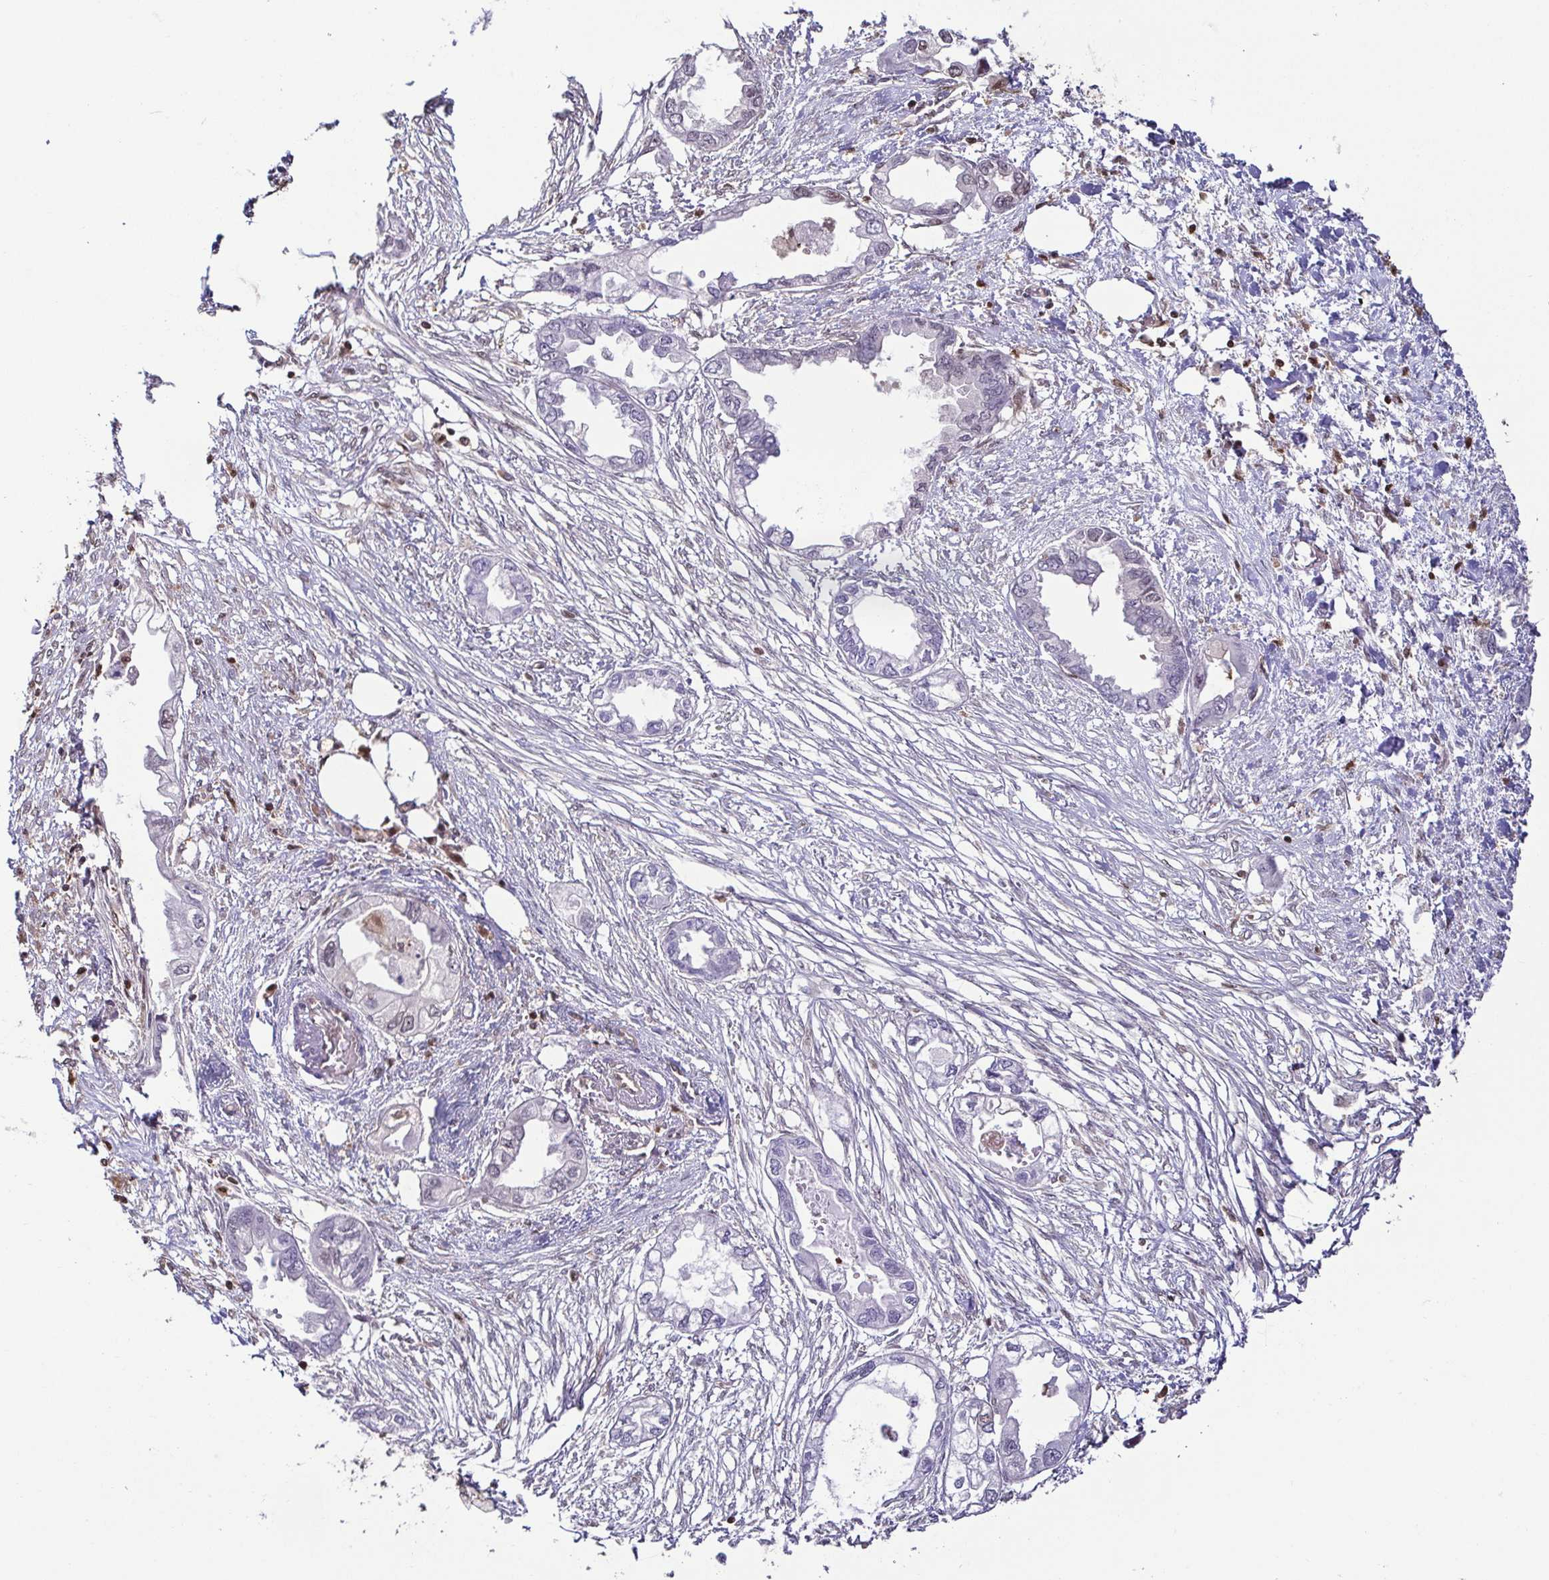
{"staining": {"intensity": "negative", "quantity": "none", "location": "none"}, "tissue": "endometrial cancer", "cell_type": "Tumor cells", "image_type": "cancer", "snomed": [{"axis": "morphology", "description": "Adenocarcinoma, NOS"}, {"axis": "morphology", "description": "Adenocarcinoma, metastatic, NOS"}, {"axis": "topography", "description": "Adipose tissue"}, {"axis": "topography", "description": "Endometrium"}], "caption": "This histopathology image is of endometrial cancer (adenocarcinoma) stained with IHC to label a protein in brown with the nuclei are counter-stained blue. There is no expression in tumor cells.", "gene": "PSMB9", "patient": {"sex": "female", "age": 67}}